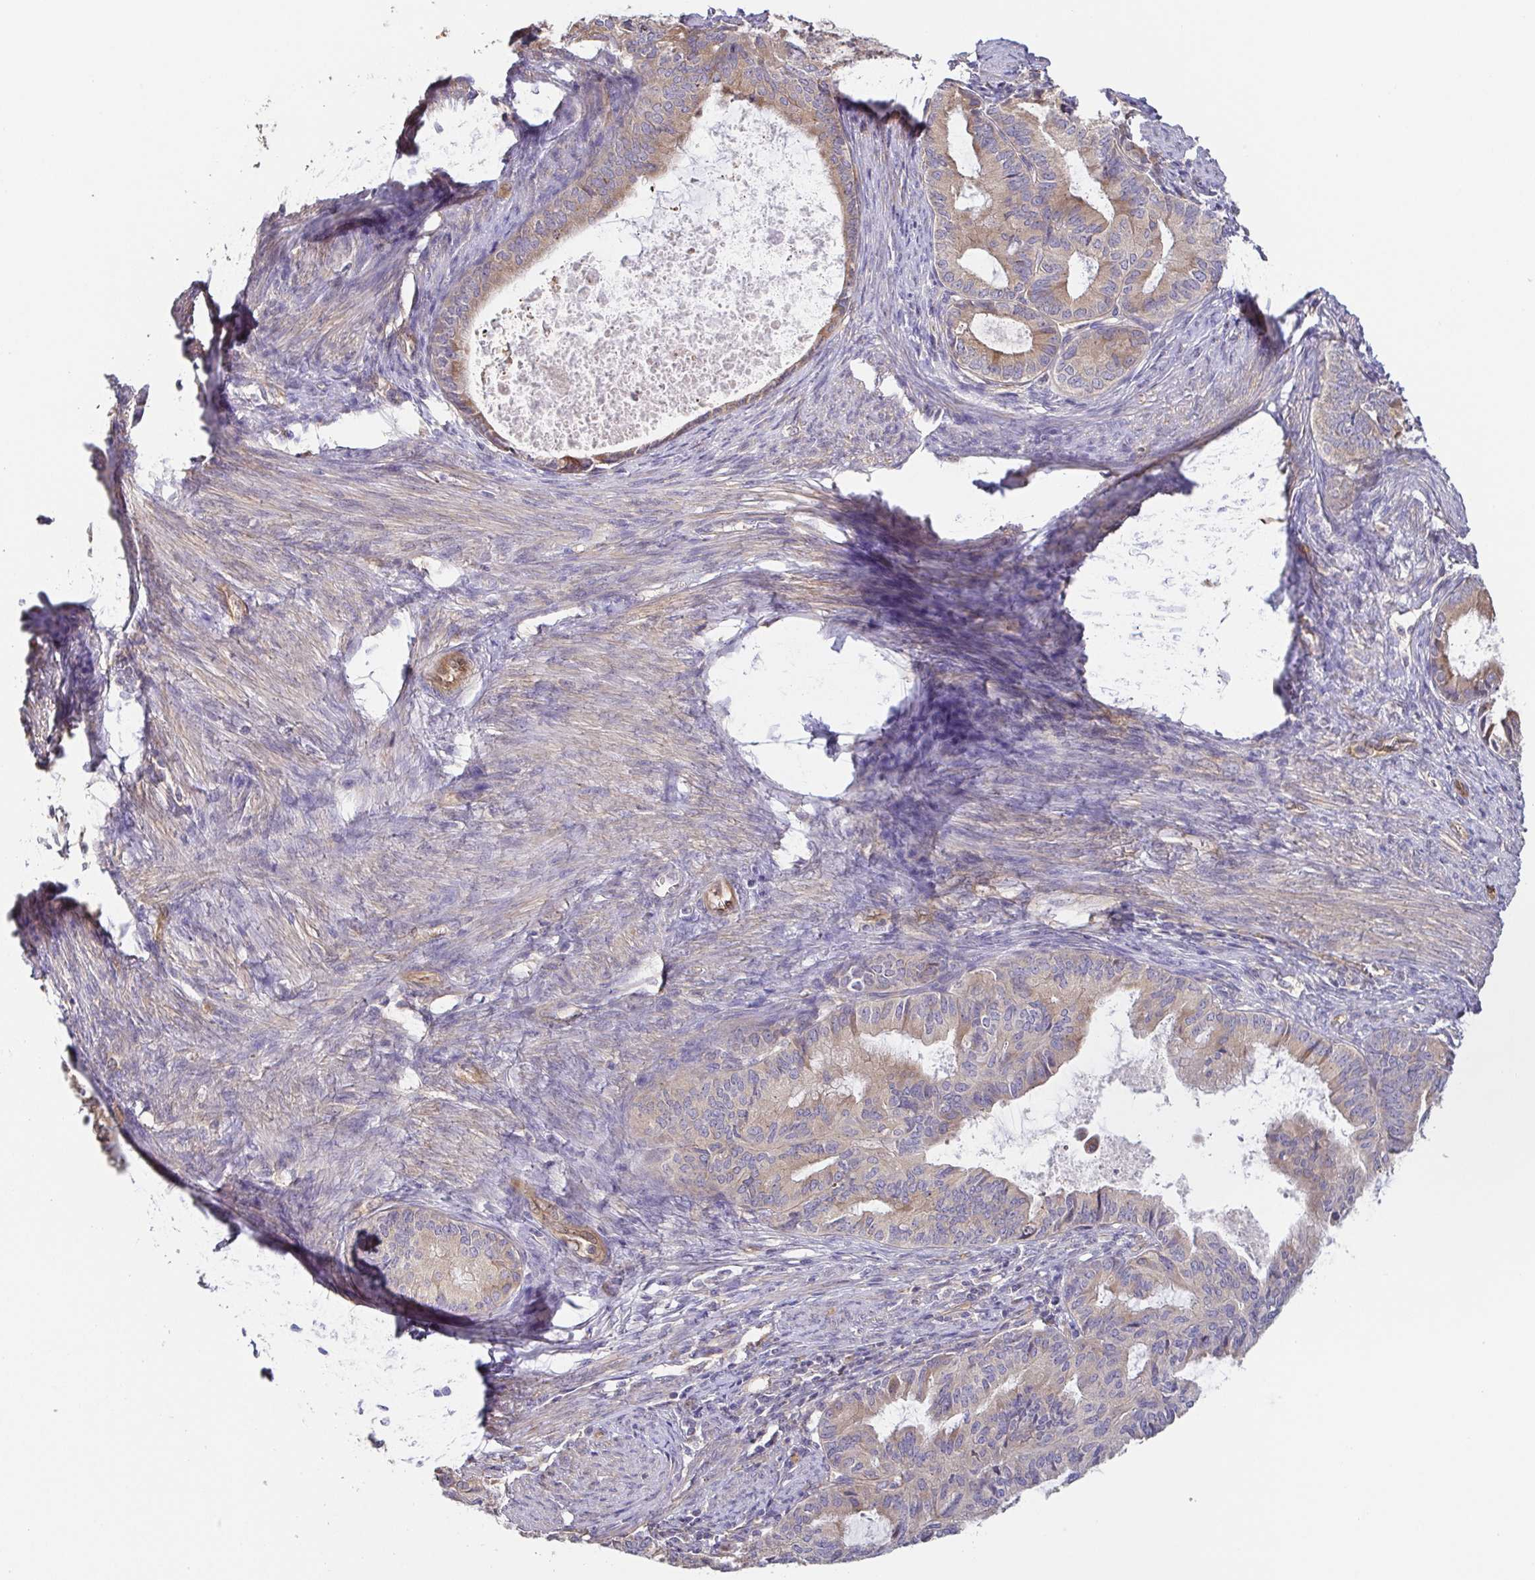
{"staining": {"intensity": "moderate", "quantity": ">75%", "location": "cytoplasmic/membranous"}, "tissue": "endometrial cancer", "cell_type": "Tumor cells", "image_type": "cancer", "snomed": [{"axis": "morphology", "description": "Adenocarcinoma, NOS"}, {"axis": "topography", "description": "Endometrium"}], "caption": "There is medium levels of moderate cytoplasmic/membranous staining in tumor cells of endometrial adenocarcinoma, as demonstrated by immunohistochemical staining (brown color).", "gene": "EIF3D", "patient": {"sex": "female", "age": 86}}